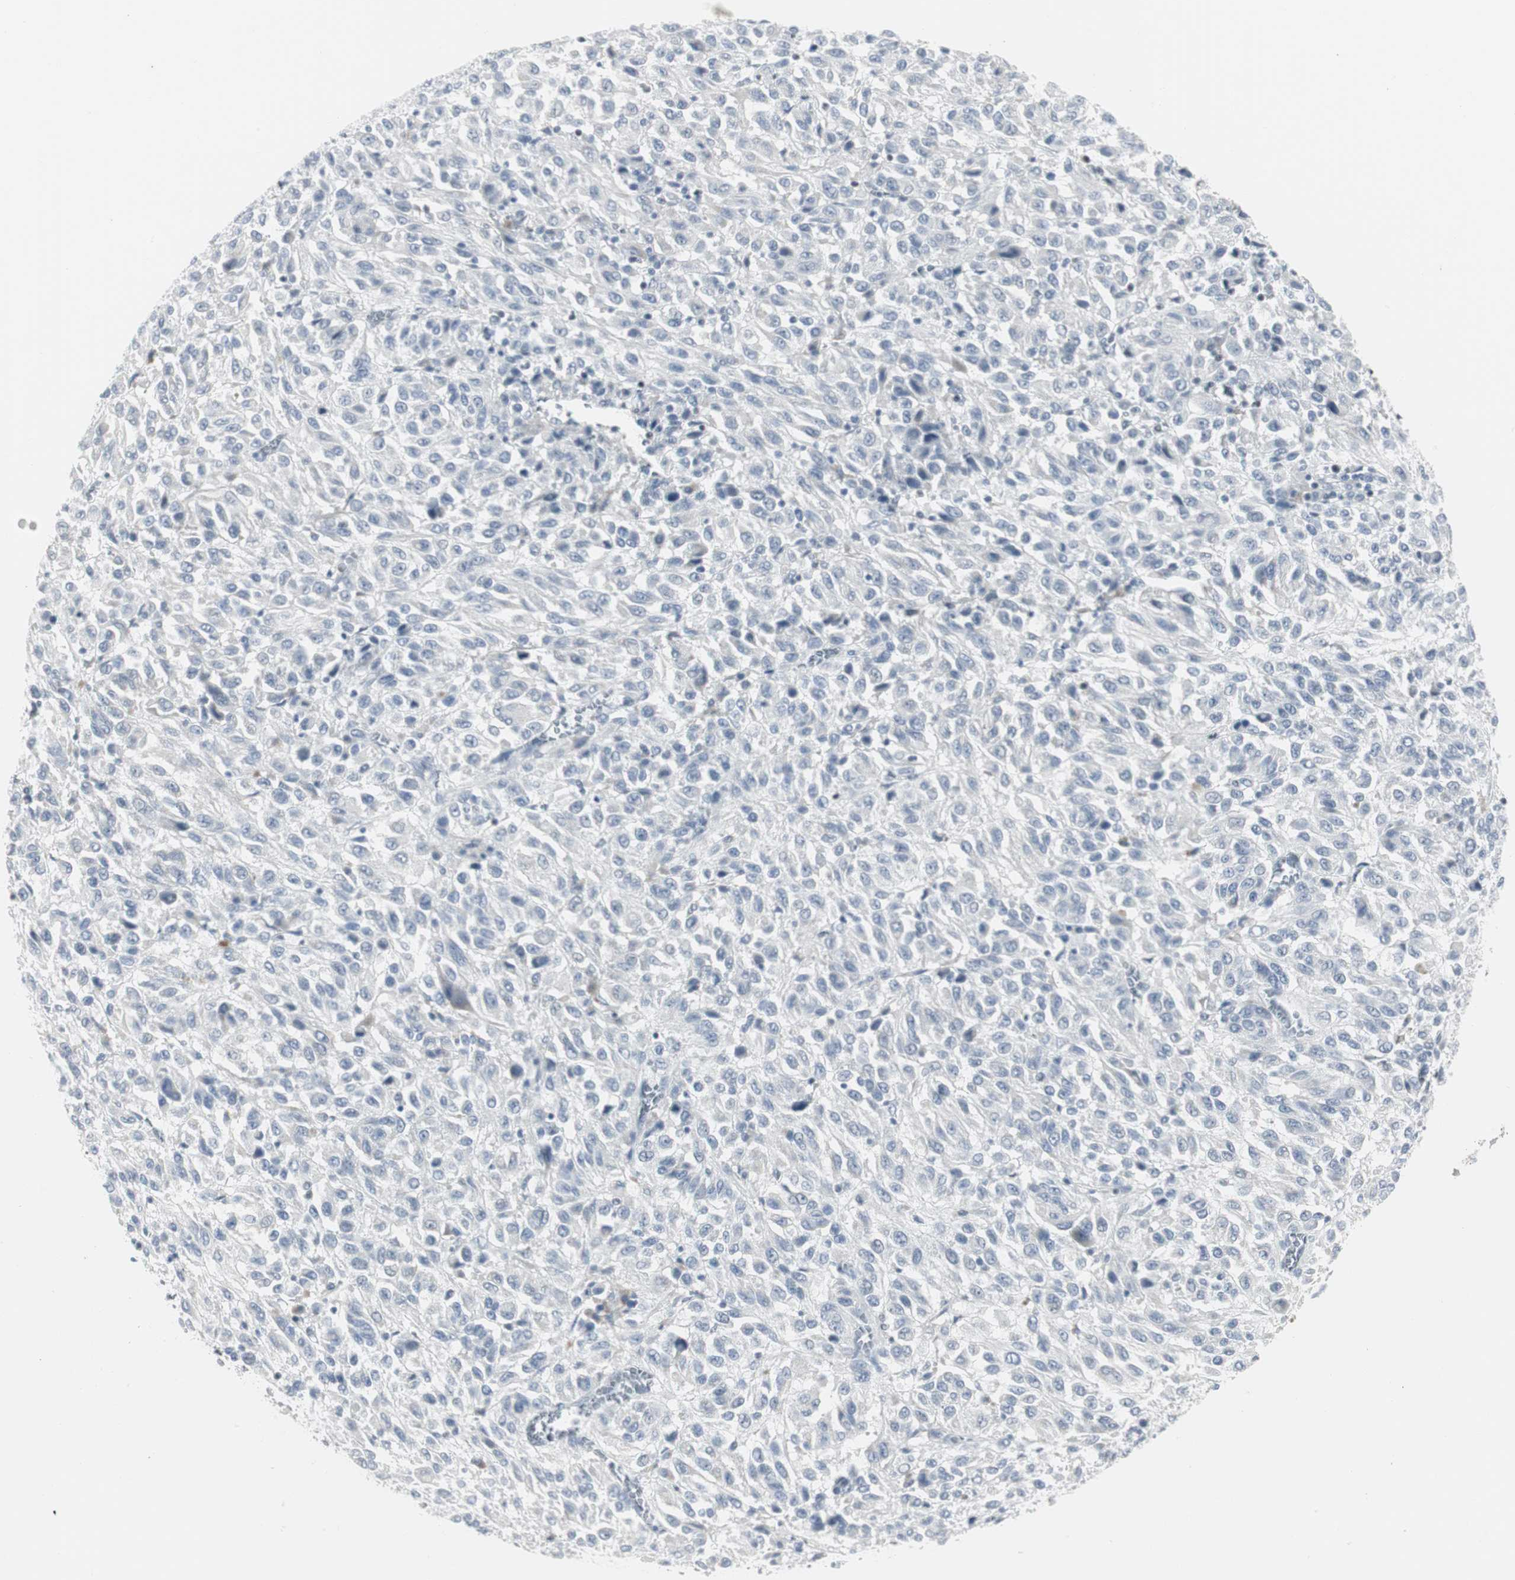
{"staining": {"intensity": "negative", "quantity": "none", "location": "none"}, "tissue": "melanoma", "cell_type": "Tumor cells", "image_type": "cancer", "snomed": [{"axis": "morphology", "description": "Malignant melanoma, Metastatic site"}, {"axis": "topography", "description": "Lung"}], "caption": "Immunohistochemistry of malignant melanoma (metastatic site) exhibits no positivity in tumor cells.", "gene": "ZBTB7B", "patient": {"sex": "male", "age": 64}}